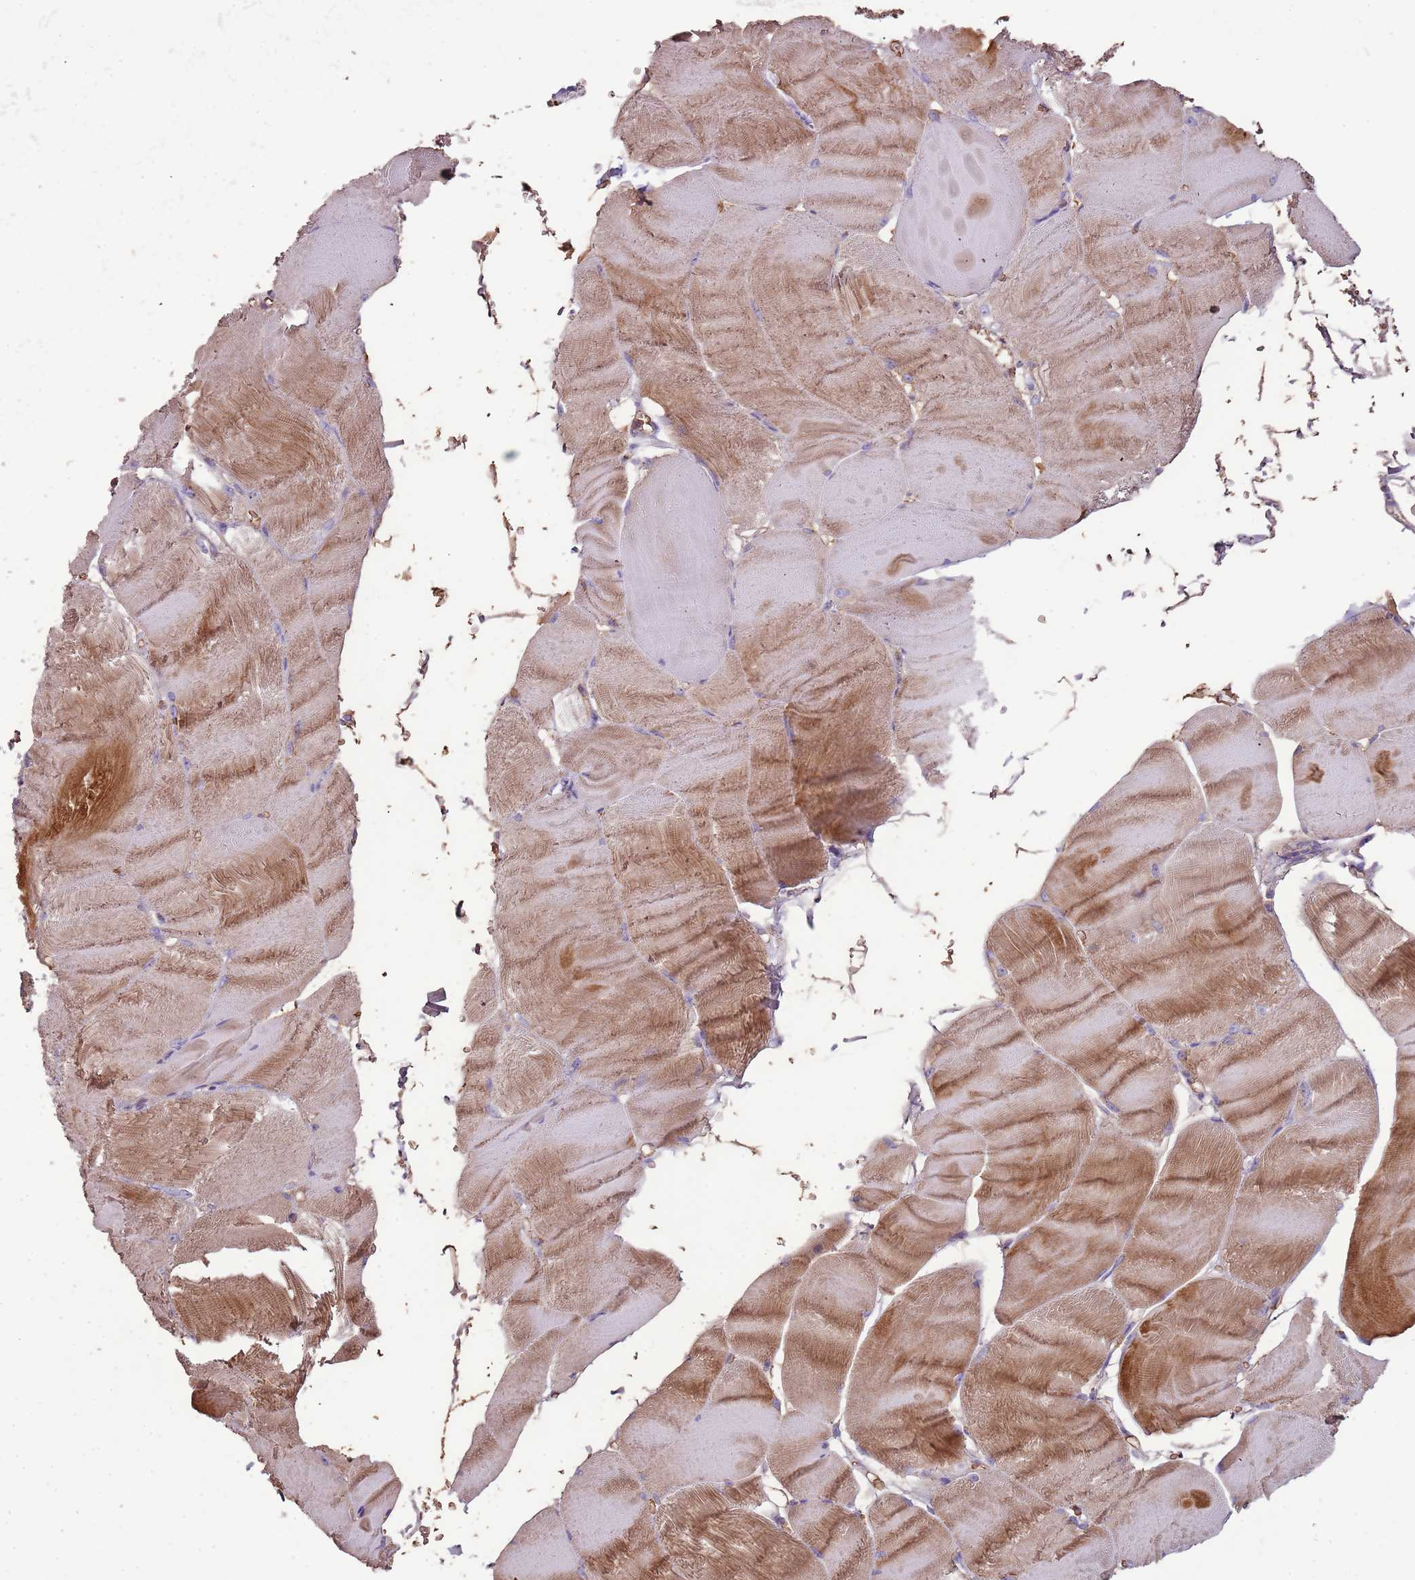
{"staining": {"intensity": "moderate", "quantity": ">75%", "location": "cytoplasmic/membranous"}, "tissue": "skeletal muscle", "cell_type": "Myocytes", "image_type": "normal", "snomed": [{"axis": "morphology", "description": "Normal tissue, NOS"}, {"axis": "morphology", "description": "Basal cell carcinoma"}, {"axis": "topography", "description": "Skeletal muscle"}], "caption": "About >75% of myocytes in benign skeletal muscle display moderate cytoplasmic/membranous protein expression as visualized by brown immunohistochemical staining.", "gene": "FECH", "patient": {"sex": "female", "age": 64}}